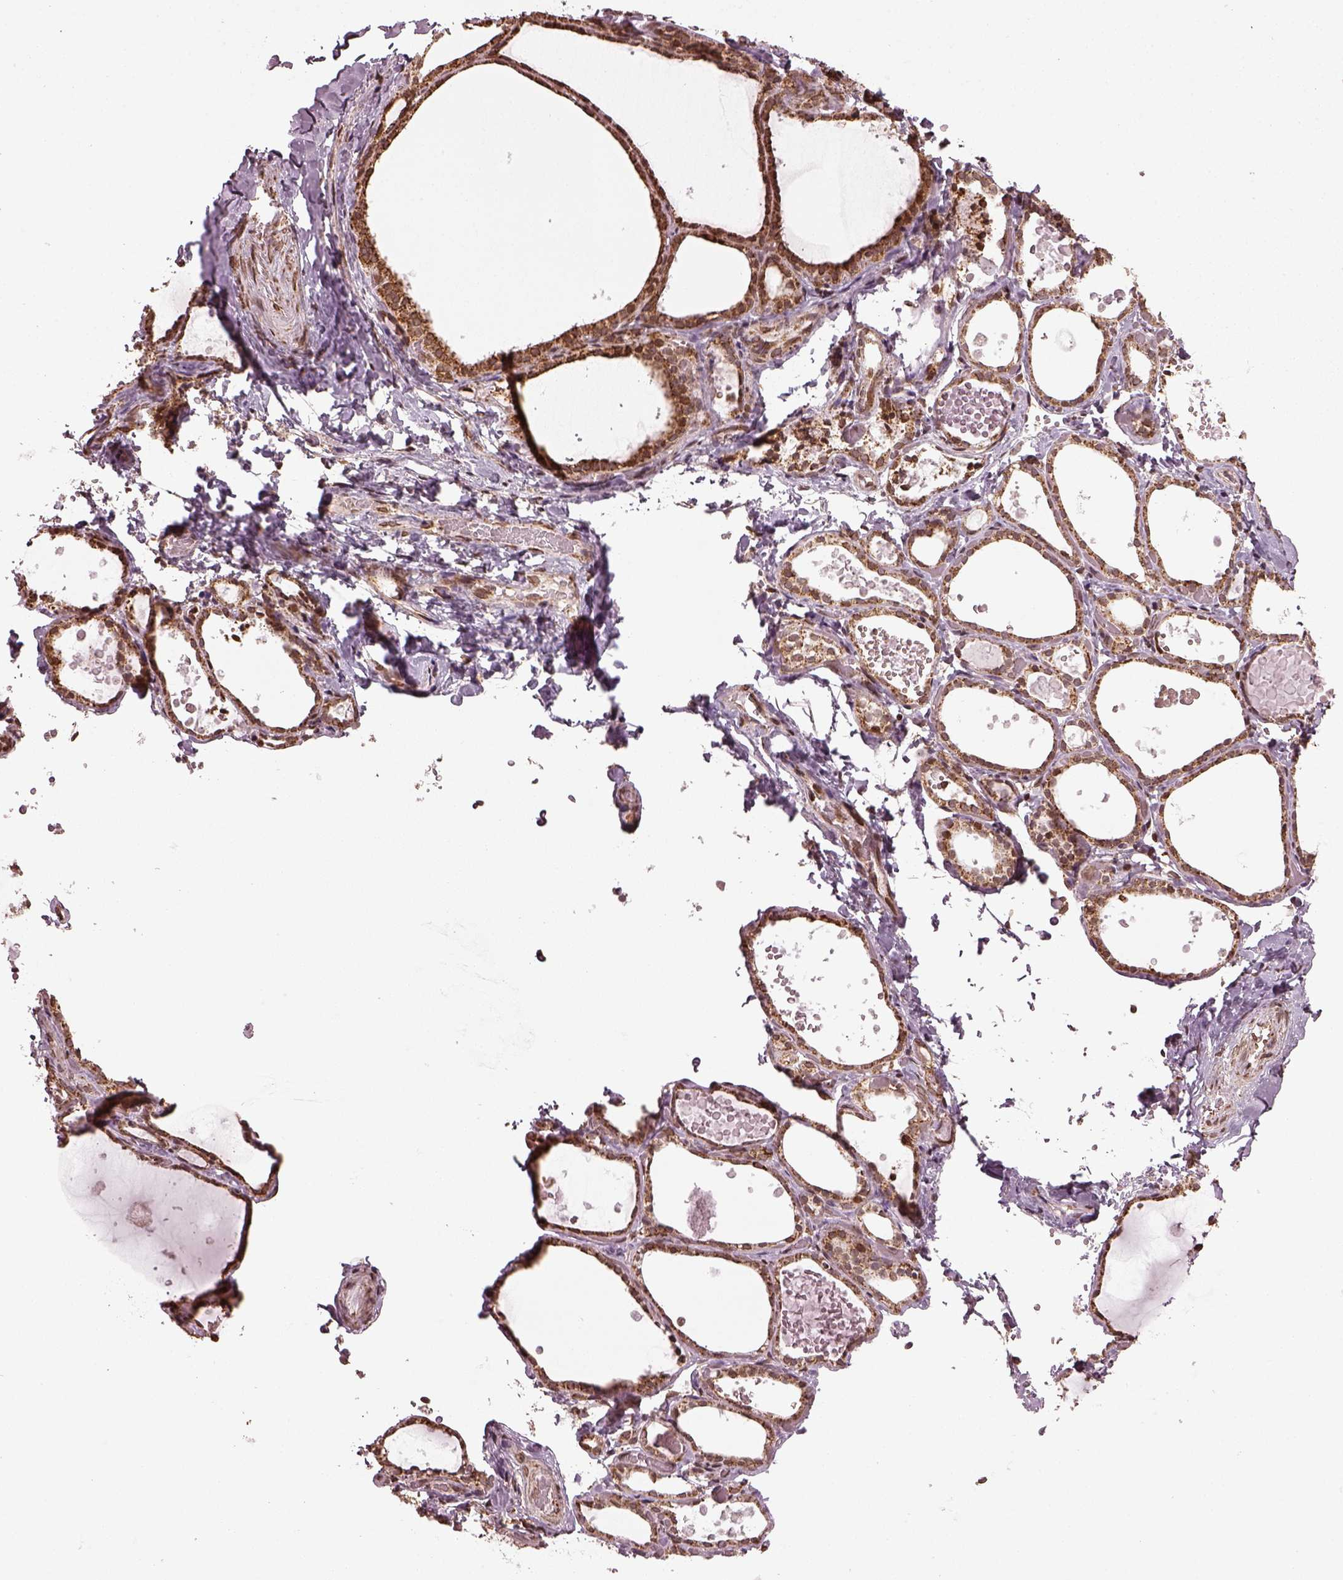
{"staining": {"intensity": "moderate", "quantity": ">75%", "location": "cytoplasmic/membranous"}, "tissue": "thyroid gland", "cell_type": "Glandular cells", "image_type": "normal", "snomed": [{"axis": "morphology", "description": "Normal tissue, NOS"}, {"axis": "topography", "description": "Thyroid gland"}], "caption": "Protein staining by immunohistochemistry exhibits moderate cytoplasmic/membranous expression in about >75% of glandular cells in unremarkable thyroid gland. Using DAB (3,3'-diaminobenzidine) (brown) and hematoxylin (blue) stains, captured at high magnification using brightfield microscopy.", "gene": "ACOT2", "patient": {"sex": "female", "age": 56}}